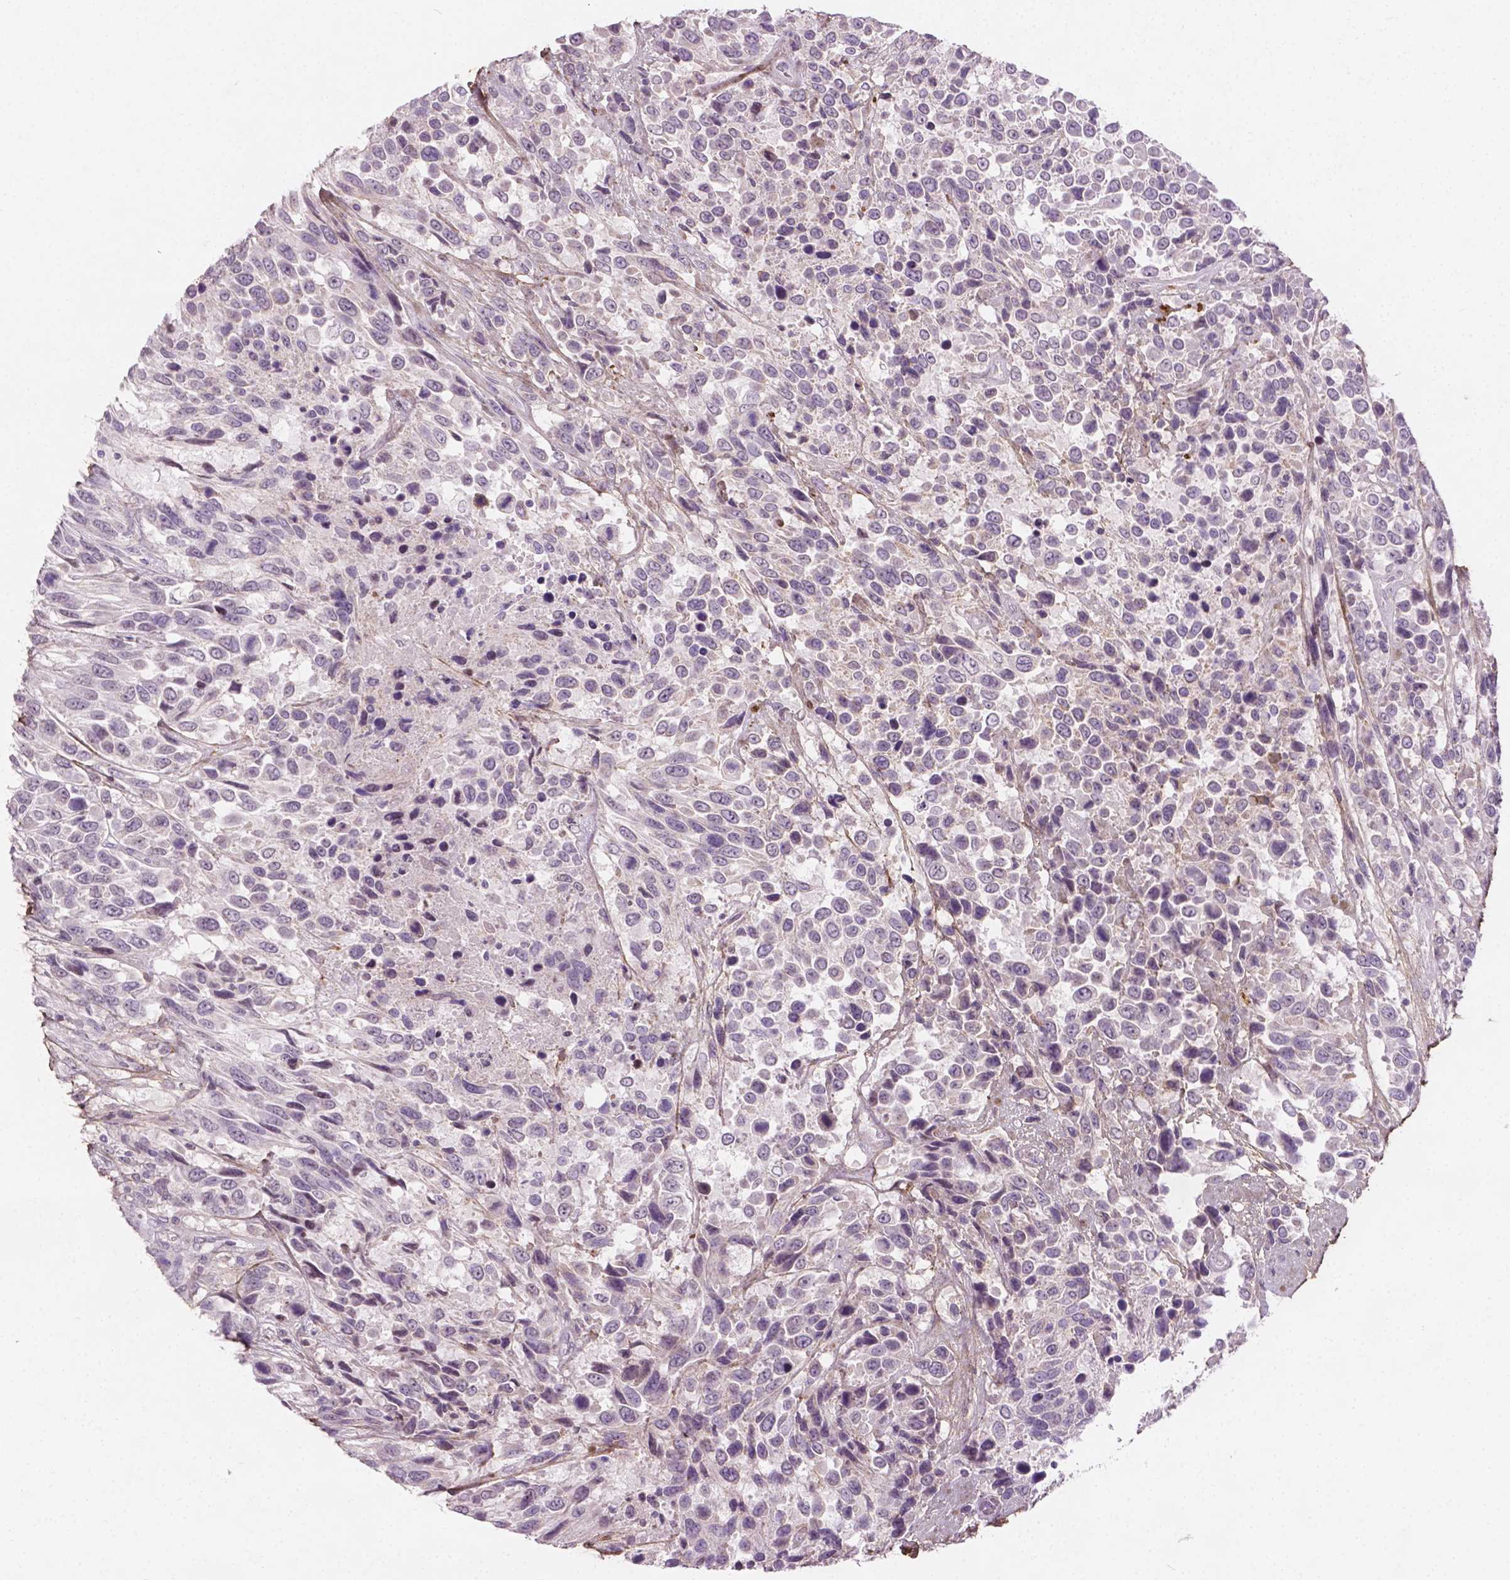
{"staining": {"intensity": "negative", "quantity": "none", "location": "none"}, "tissue": "urothelial cancer", "cell_type": "Tumor cells", "image_type": "cancer", "snomed": [{"axis": "morphology", "description": "Urothelial carcinoma, High grade"}, {"axis": "topography", "description": "Urinary bladder"}], "caption": "Tumor cells are negative for brown protein staining in high-grade urothelial carcinoma.", "gene": "DLG2", "patient": {"sex": "female", "age": 70}}